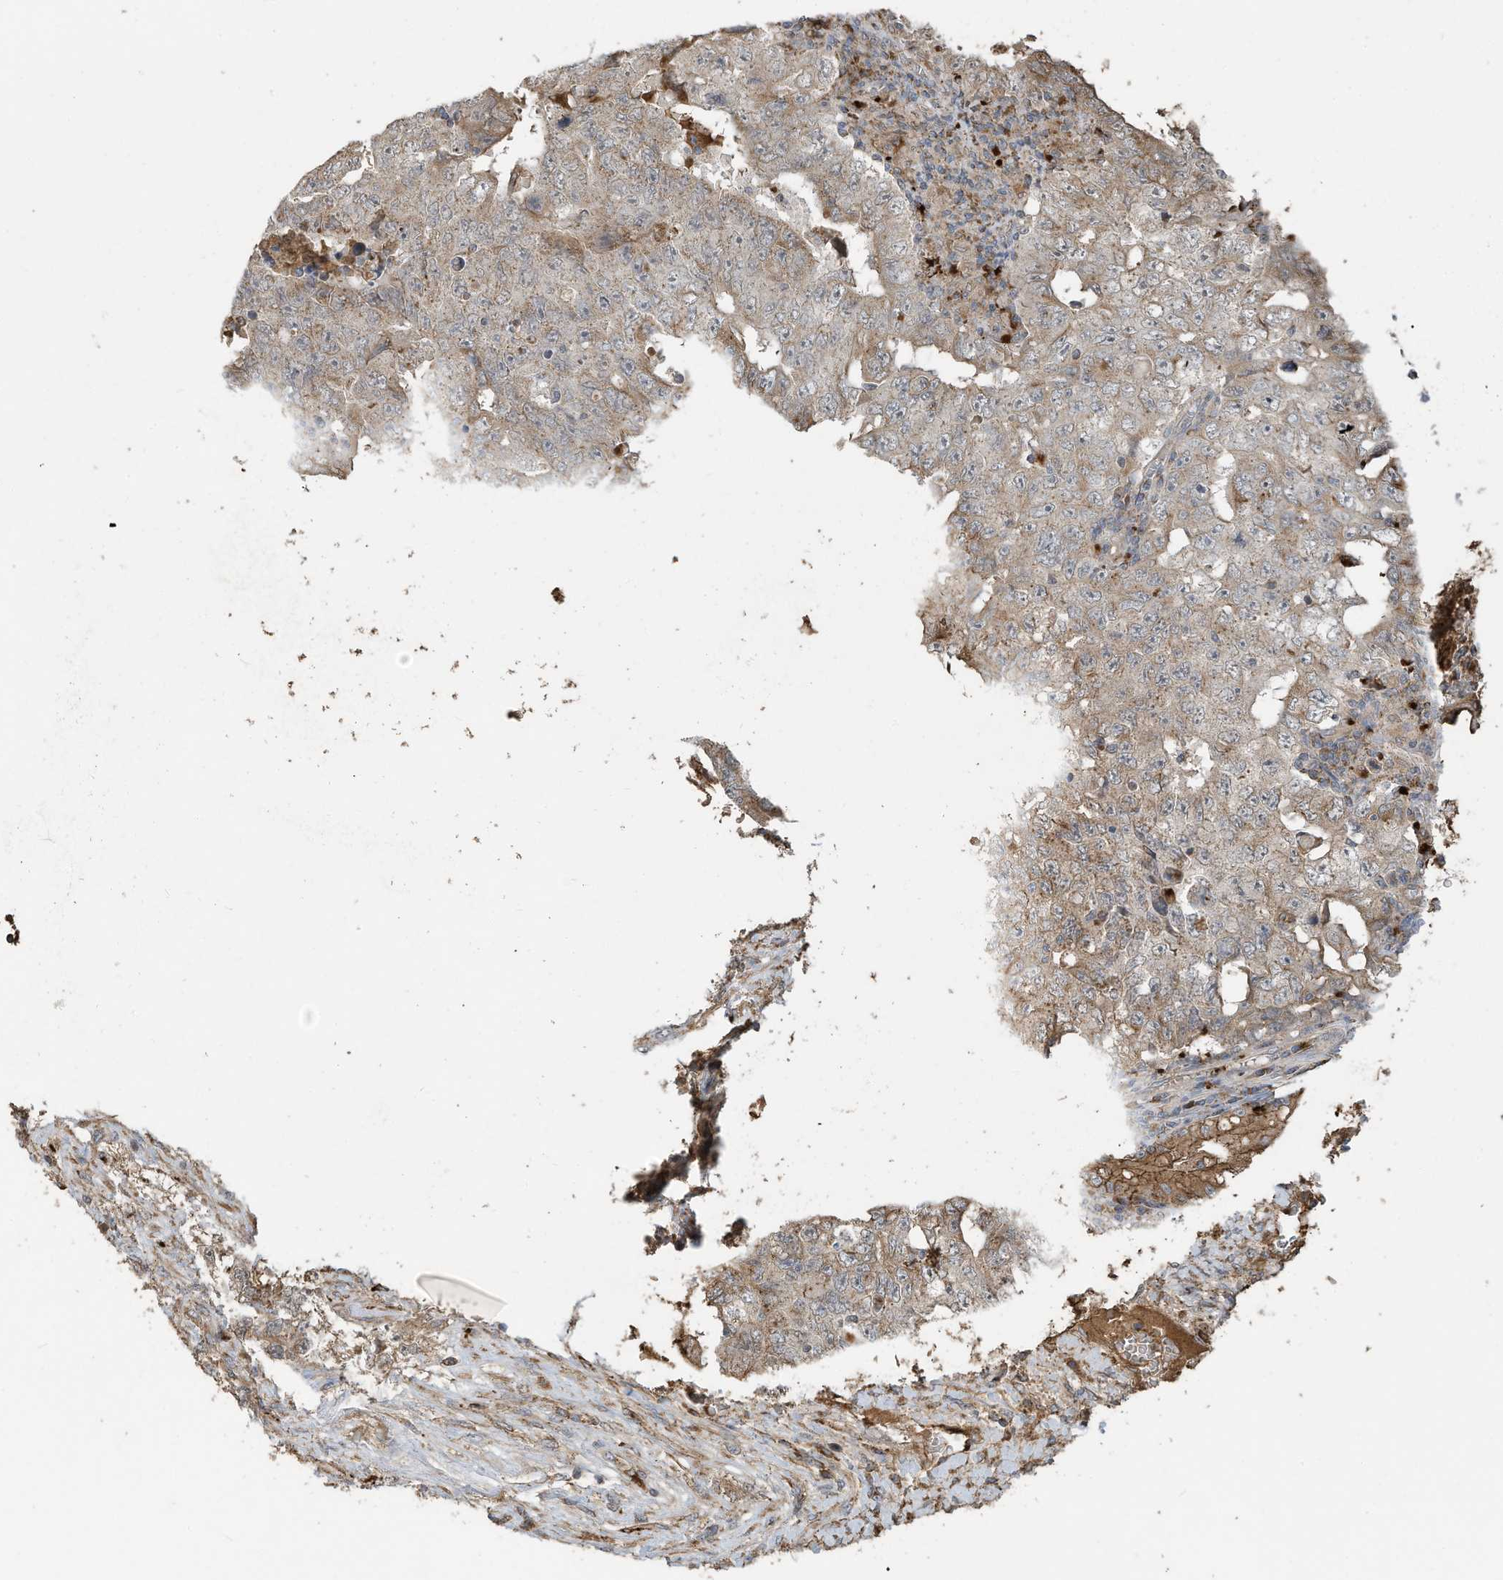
{"staining": {"intensity": "weak", "quantity": "25%-75%", "location": "cytoplasmic/membranous"}, "tissue": "testis cancer", "cell_type": "Tumor cells", "image_type": "cancer", "snomed": [{"axis": "morphology", "description": "Carcinoma, Embryonal, NOS"}, {"axis": "topography", "description": "Testis"}], "caption": "Human embryonal carcinoma (testis) stained with a brown dye reveals weak cytoplasmic/membranous positive expression in approximately 25%-75% of tumor cells.", "gene": "C2orf74", "patient": {"sex": "male", "age": 26}}